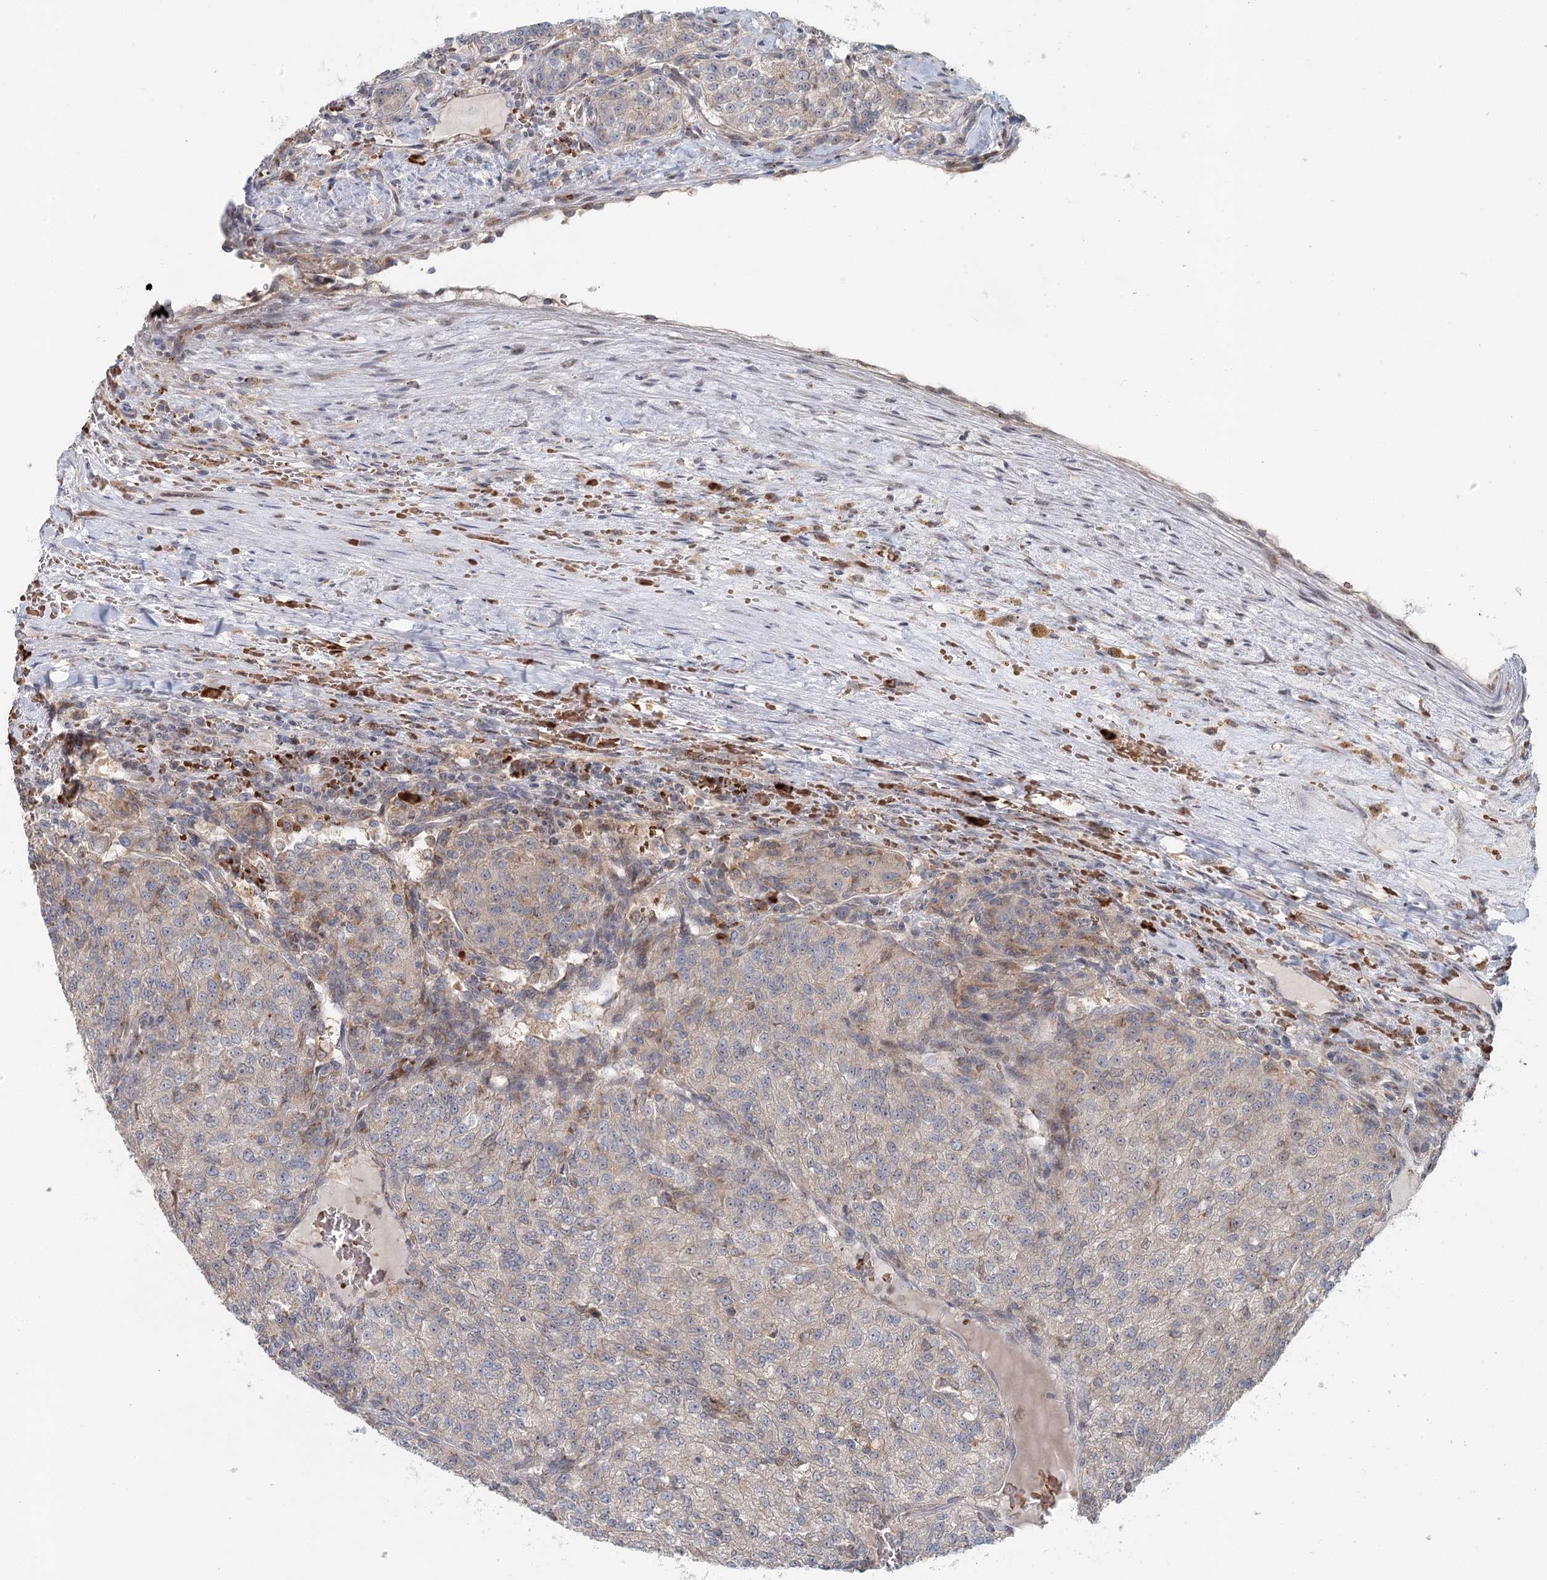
{"staining": {"intensity": "weak", "quantity": "<25%", "location": "cytoplasmic/membranous"}, "tissue": "renal cancer", "cell_type": "Tumor cells", "image_type": "cancer", "snomed": [{"axis": "morphology", "description": "Adenocarcinoma, NOS"}, {"axis": "topography", "description": "Kidney"}], "caption": "This is an immunohistochemistry histopathology image of renal adenocarcinoma. There is no staining in tumor cells.", "gene": "ADK", "patient": {"sex": "female", "age": 63}}